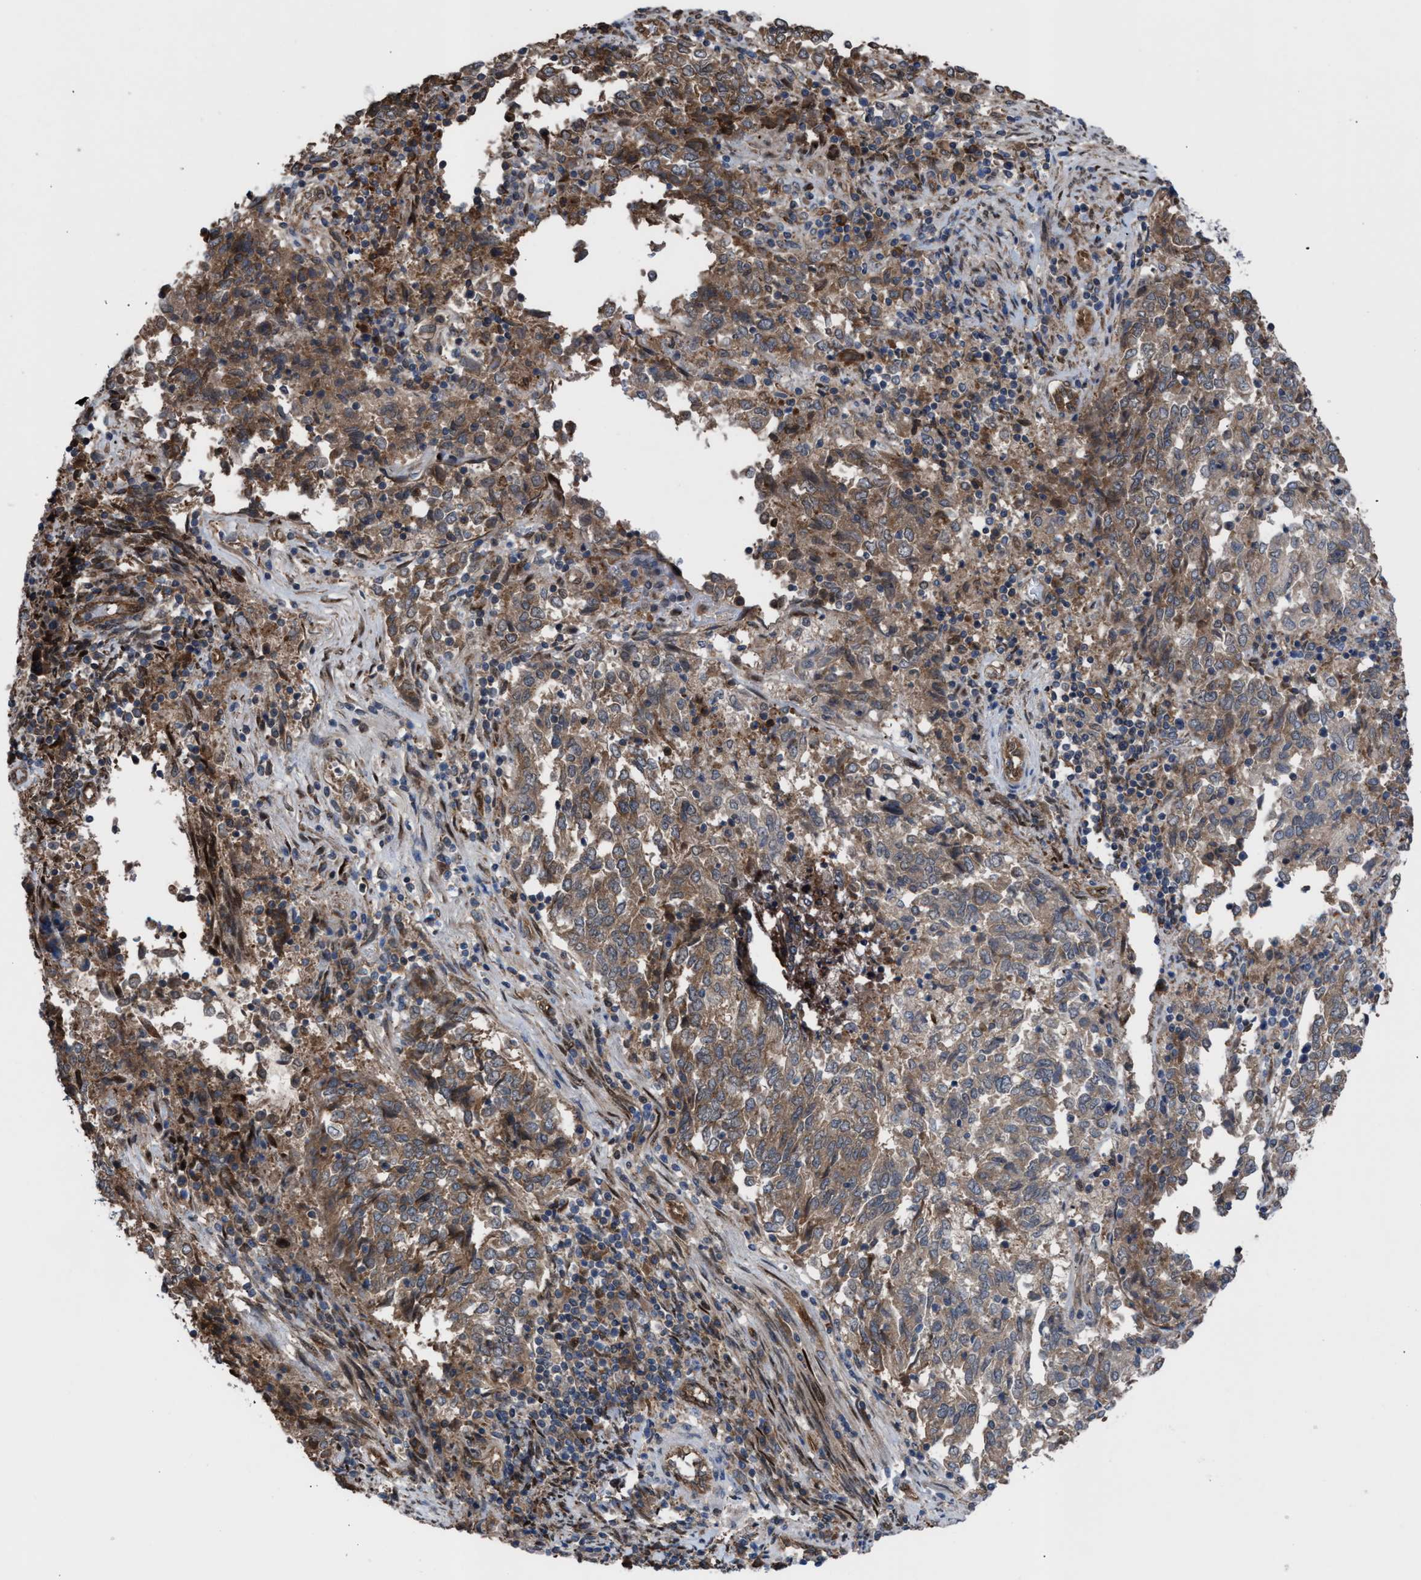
{"staining": {"intensity": "weak", "quantity": ">75%", "location": "cytoplasmic/membranous"}, "tissue": "endometrial cancer", "cell_type": "Tumor cells", "image_type": "cancer", "snomed": [{"axis": "morphology", "description": "Adenocarcinoma, NOS"}, {"axis": "topography", "description": "Endometrium"}], "caption": "A low amount of weak cytoplasmic/membranous positivity is seen in approximately >75% of tumor cells in endometrial cancer (adenocarcinoma) tissue.", "gene": "TP53BP2", "patient": {"sex": "female", "age": 80}}